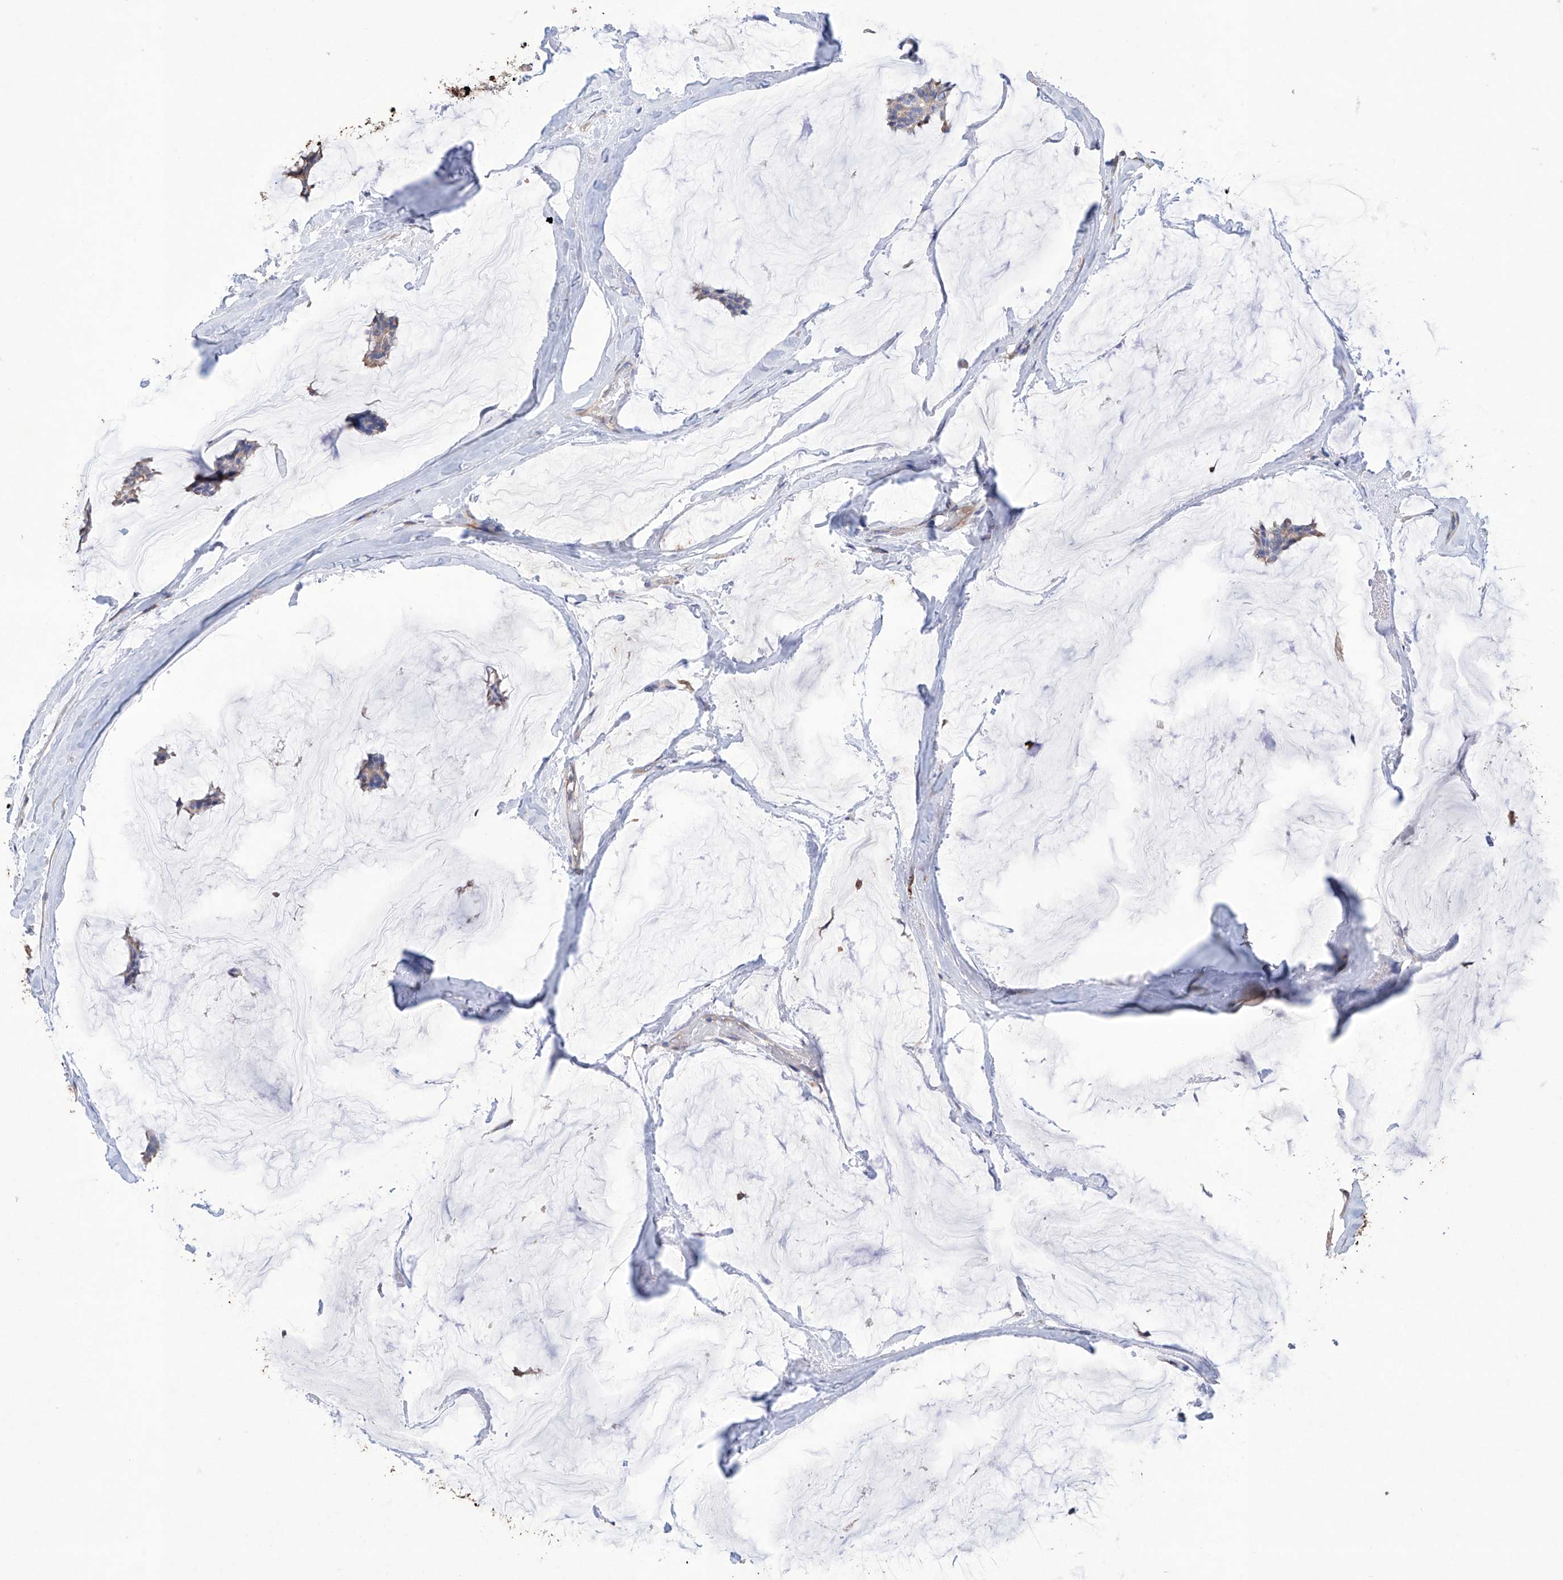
{"staining": {"intensity": "weak", "quantity": "<25%", "location": "cytoplasmic/membranous"}, "tissue": "breast cancer", "cell_type": "Tumor cells", "image_type": "cancer", "snomed": [{"axis": "morphology", "description": "Duct carcinoma"}, {"axis": "topography", "description": "Breast"}], "caption": "This is an IHC micrograph of invasive ductal carcinoma (breast). There is no staining in tumor cells.", "gene": "AFG1L", "patient": {"sex": "female", "age": 93}}